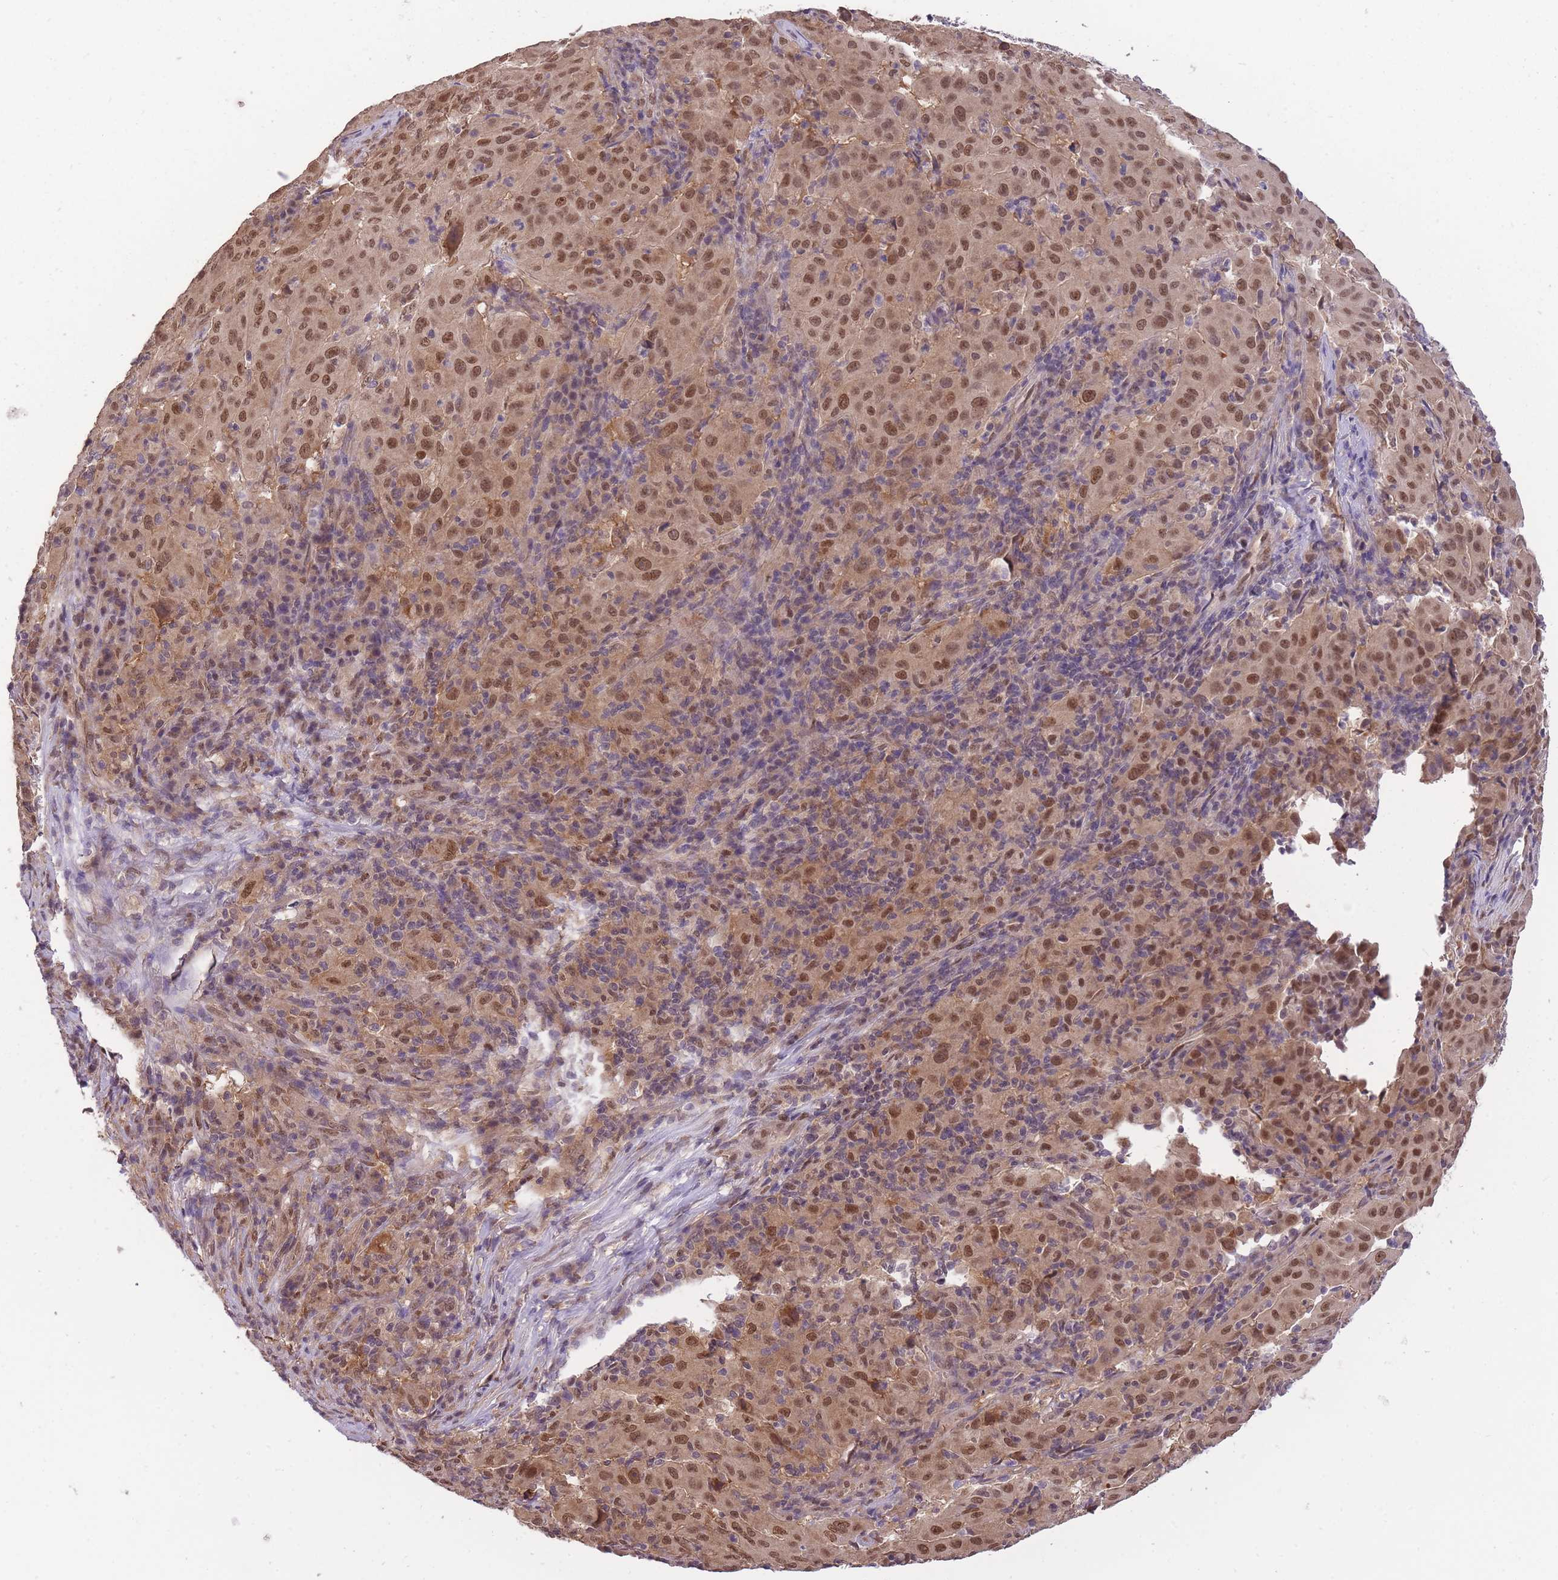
{"staining": {"intensity": "moderate", "quantity": ">75%", "location": "nuclear"}, "tissue": "pancreatic cancer", "cell_type": "Tumor cells", "image_type": "cancer", "snomed": [{"axis": "morphology", "description": "Adenocarcinoma, NOS"}, {"axis": "topography", "description": "Pancreas"}], "caption": "About >75% of tumor cells in pancreatic cancer (adenocarcinoma) show moderate nuclear protein expression as visualized by brown immunohistochemical staining.", "gene": "CDIP1", "patient": {"sex": "male", "age": 63}}